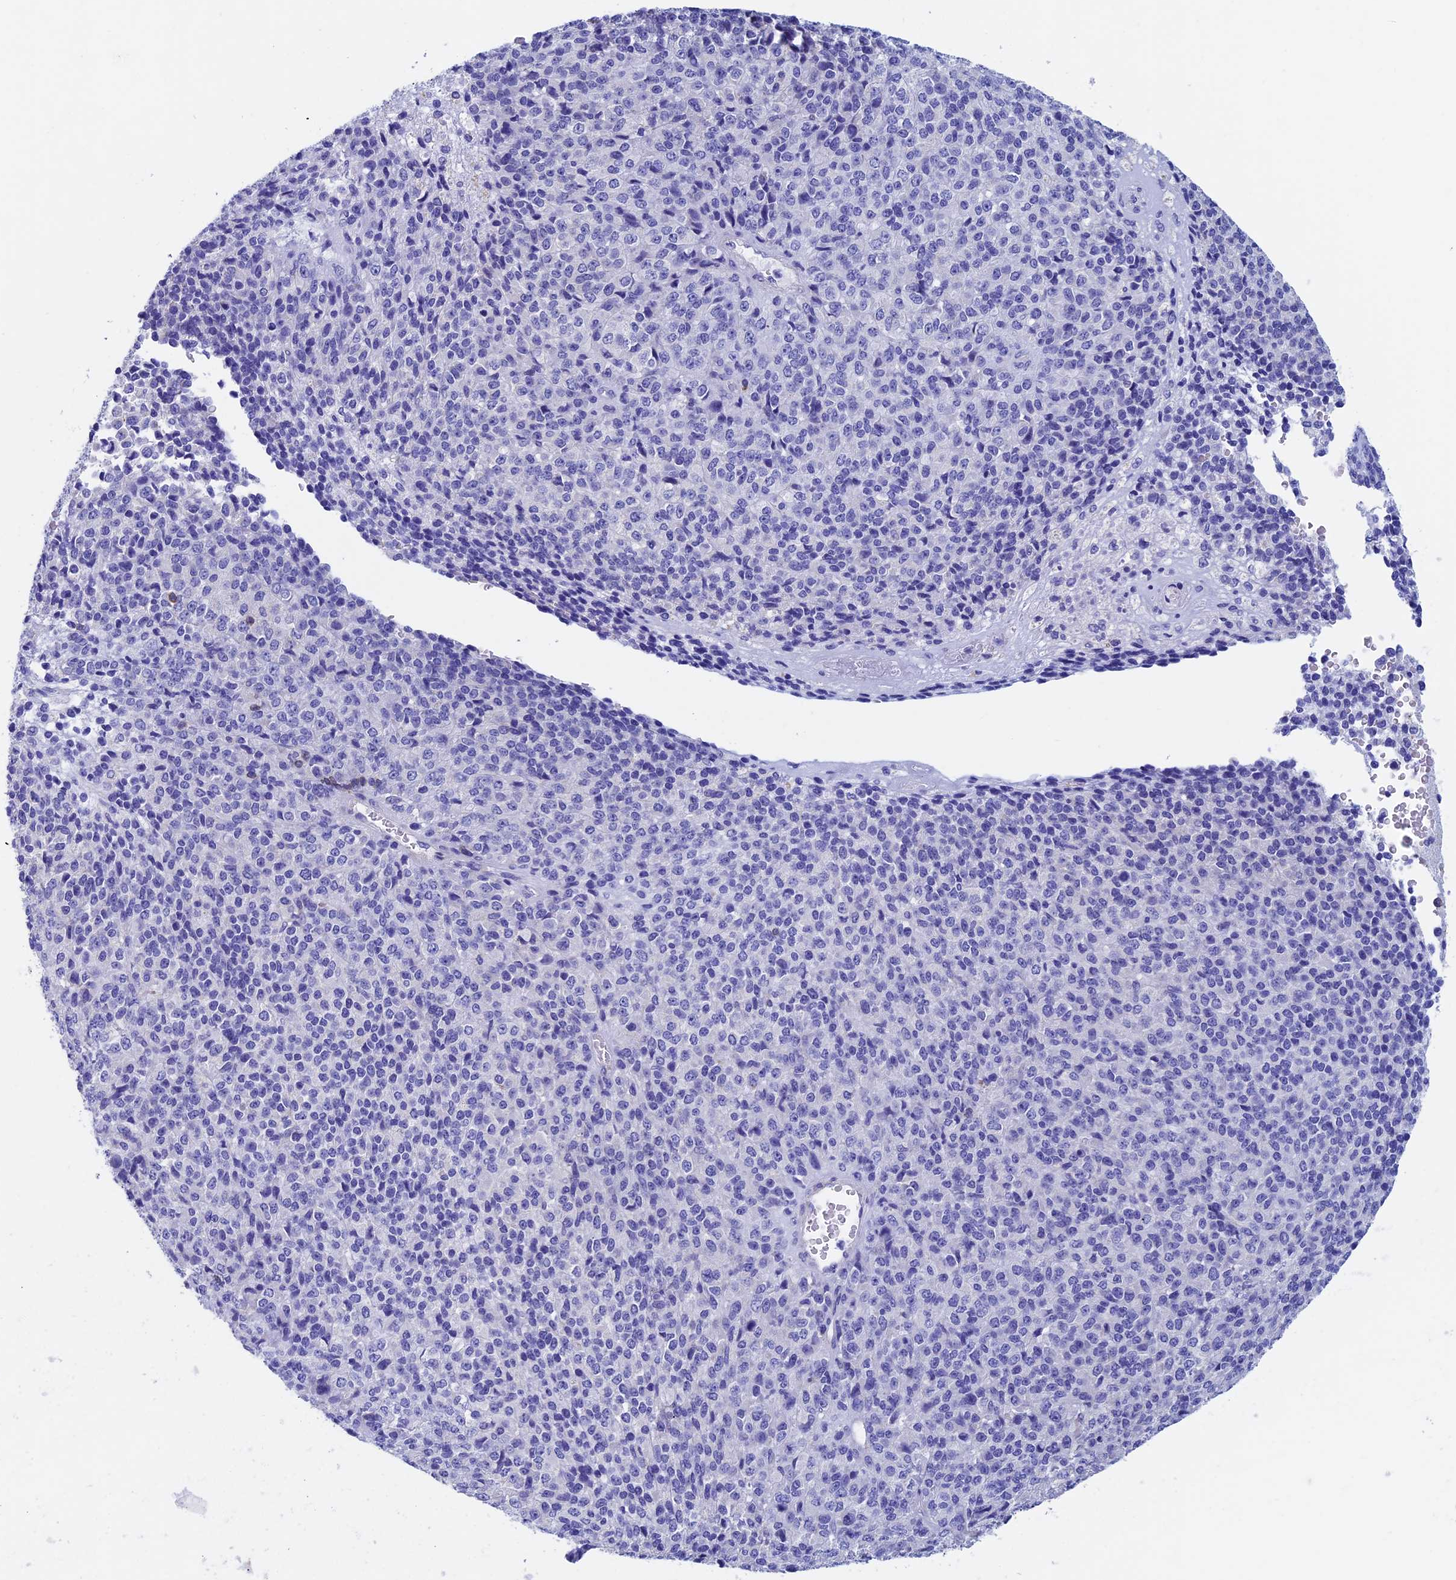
{"staining": {"intensity": "negative", "quantity": "none", "location": "none"}, "tissue": "melanoma", "cell_type": "Tumor cells", "image_type": "cancer", "snomed": [{"axis": "morphology", "description": "Malignant melanoma, Metastatic site"}, {"axis": "topography", "description": "Brain"}], "caption": "The micrograph exhibits no staining of tumor cells in malignant melanoma (metastatic site).", "gene": "SEPTIN1", "patient": {"sex": "female", "age": 56}}